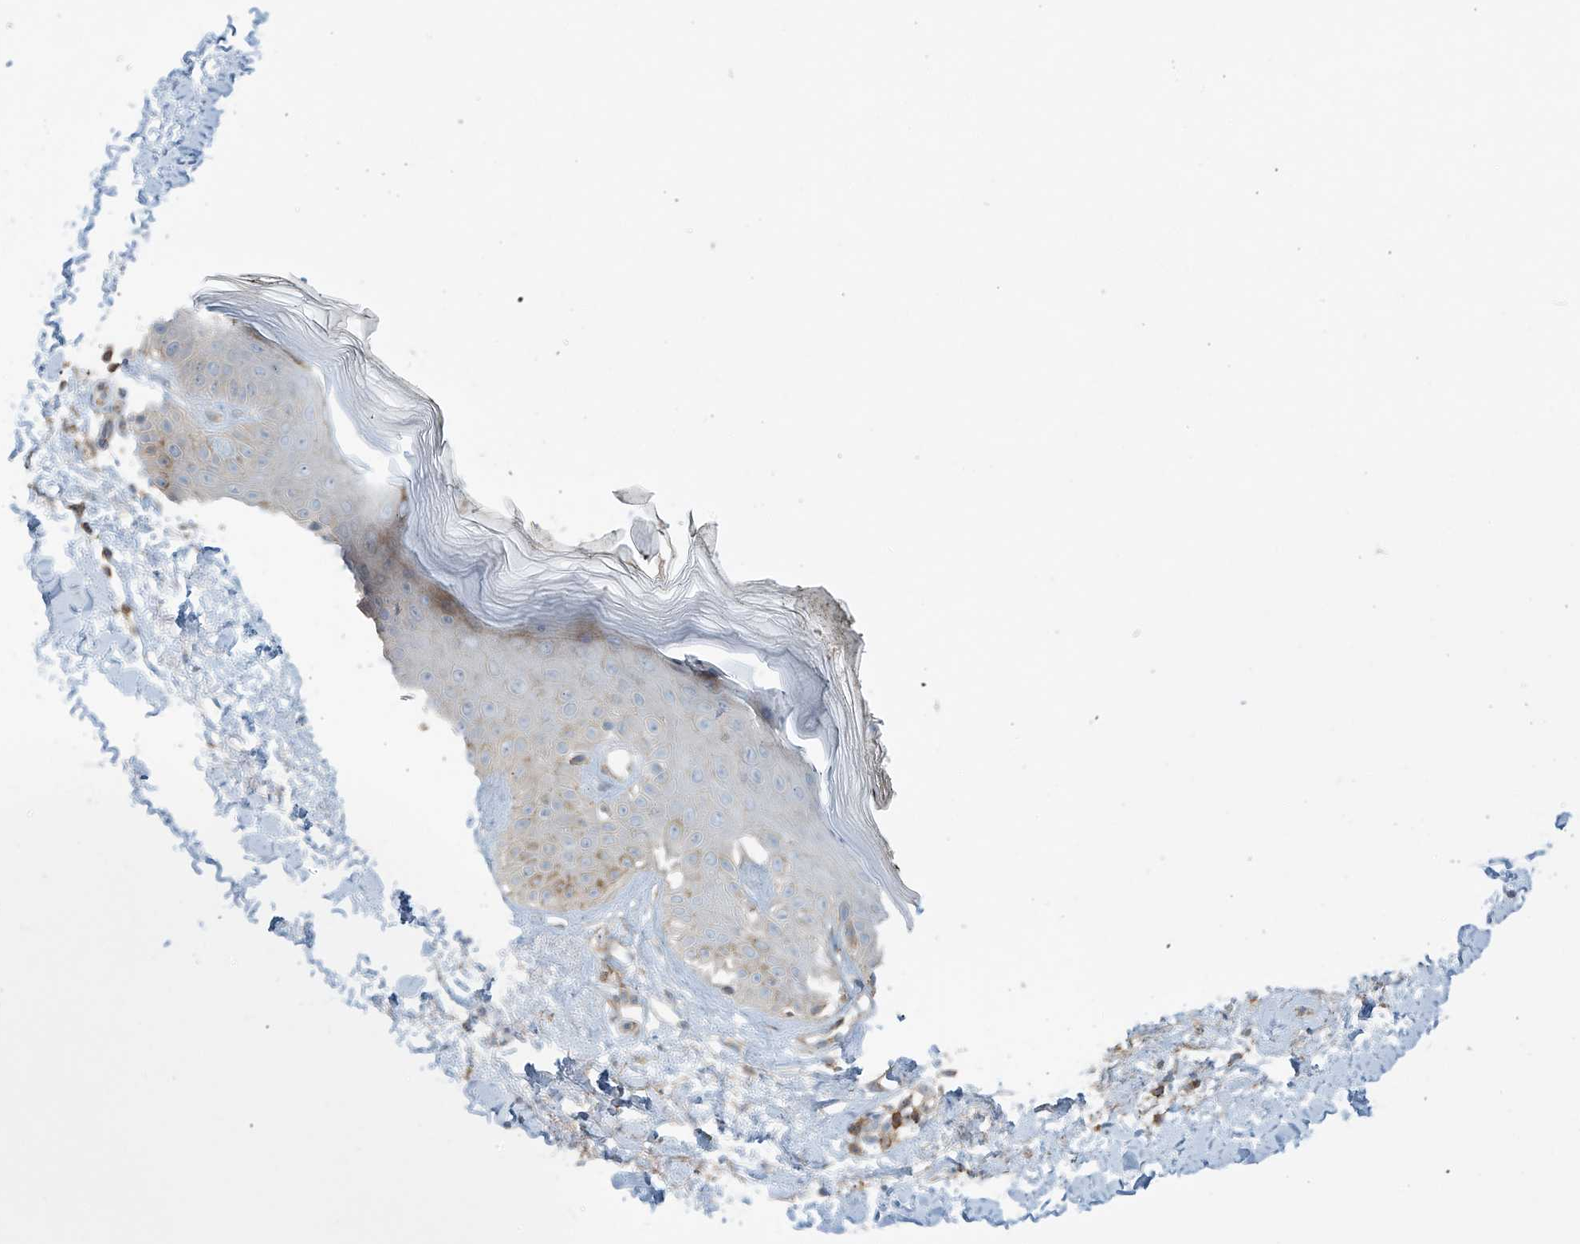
{"staining": {"intensity": "weak", "quantity": ">75%", "location": "cytoplasmic/membranous"}, "tissue": "skin", "cell_type": "Fibroblasts", "image_type": "normal", "snomed": [{"axis": "morphology", "description": "Normal tissue, NOS"}, {"axis": "topography", "description": "Skin"}], "caption": "The micrograph reveals a brown stain indicating the presence of a protein in the cytoplasmic/membranous of fibroblasts in skin. (Brightfield microscopy of DAB IHC at high magnification).", "gene": "SLC9A2", "patient": {"sex": "female", "age": 64}}